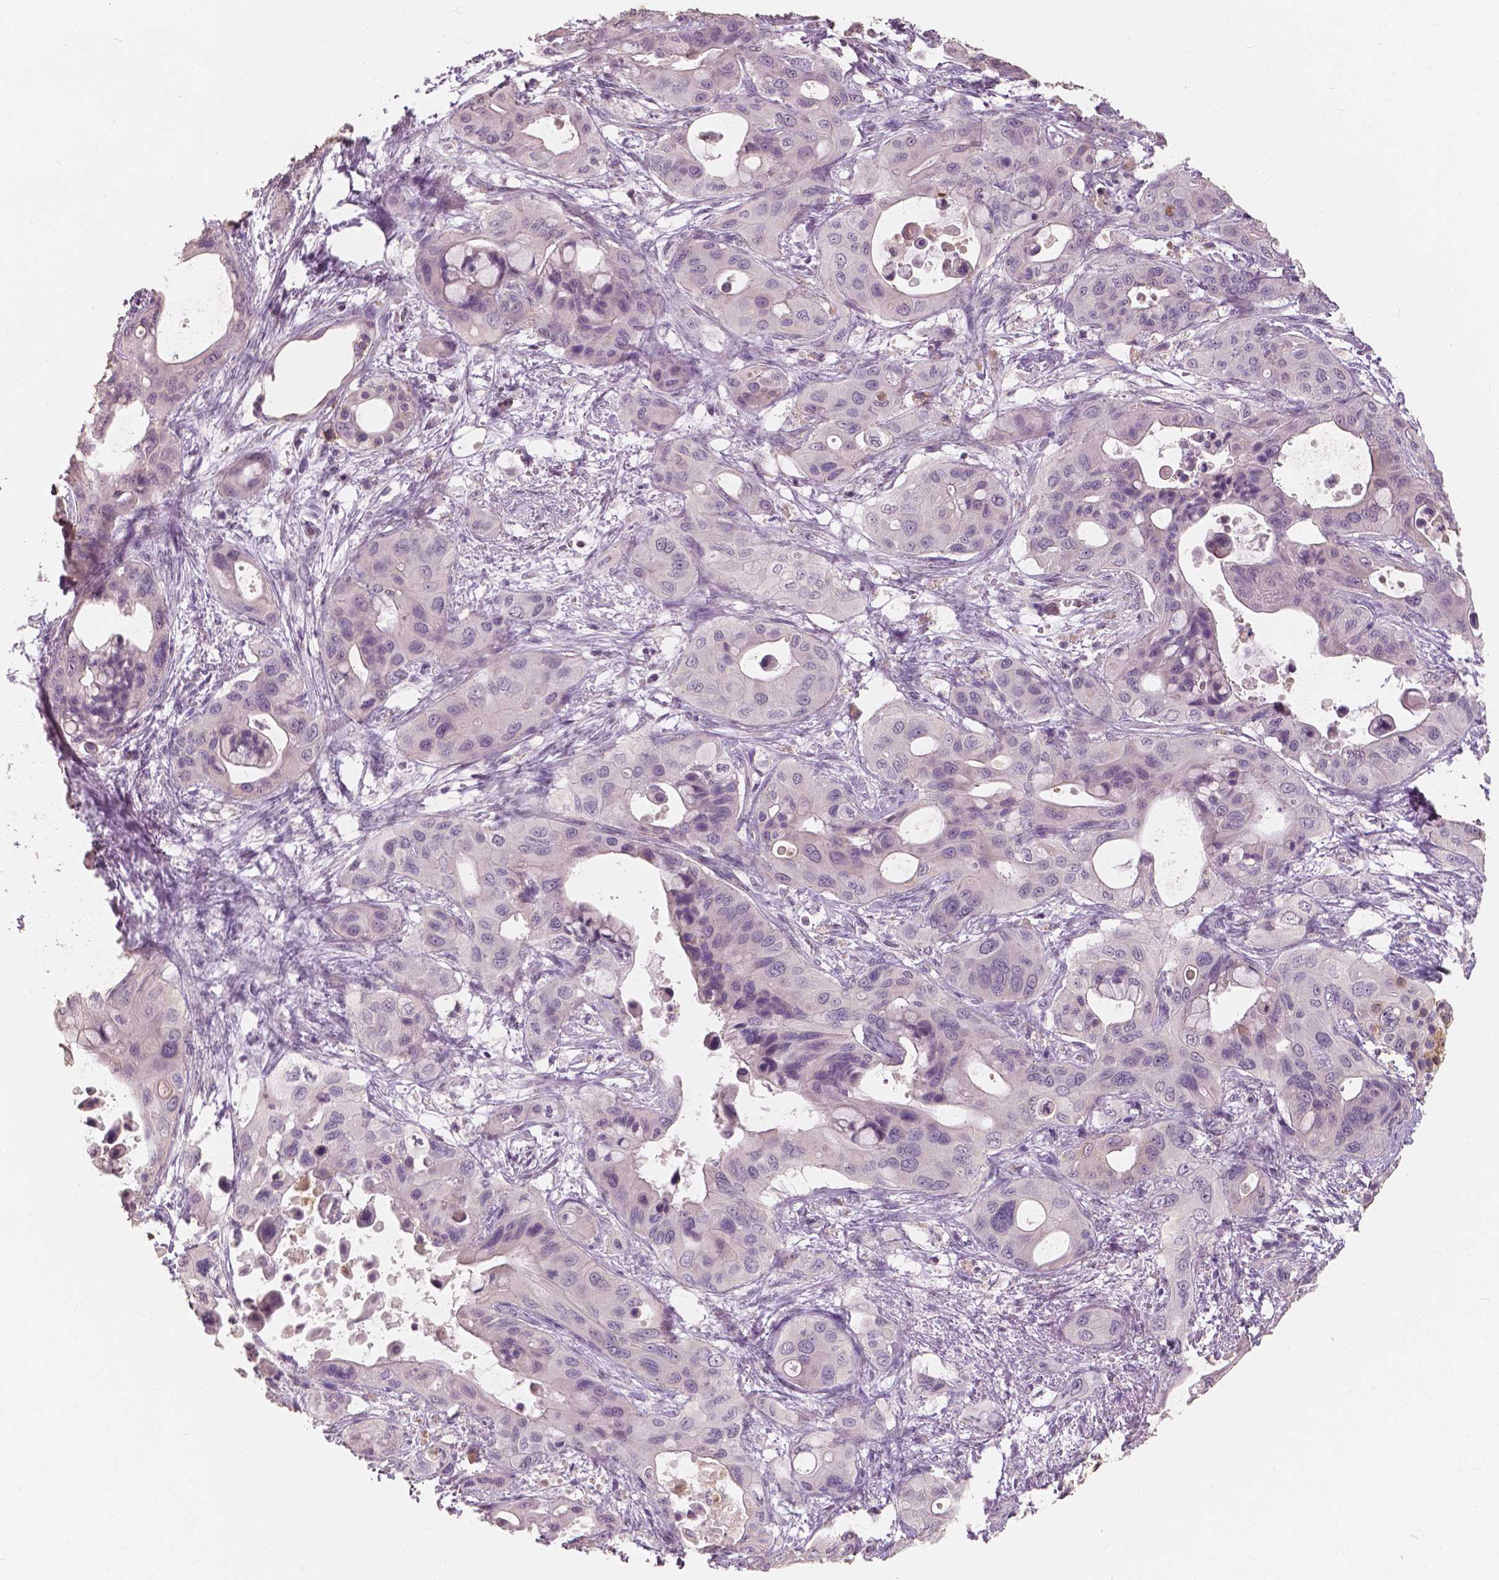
{"staining": {"intensity": "negative", "quantity": "none", "location": "none"}, "tissue": "pancreatic cancer", "cell_type": "Tumor cells", "image_type": "cancer", "snomed": [{"axis": "morphology", "description": "Adenocarcinoma, NOS"}, {"axis": "topography", "description": "Pancreas"}], "caption": "The immunohistochemistry (IHC) image has no significant staining in tumor cells of pancreatic adenocarcinoma tissue.", "gene": "SAT2", "patient": {"sex": "male", "age": 71}}